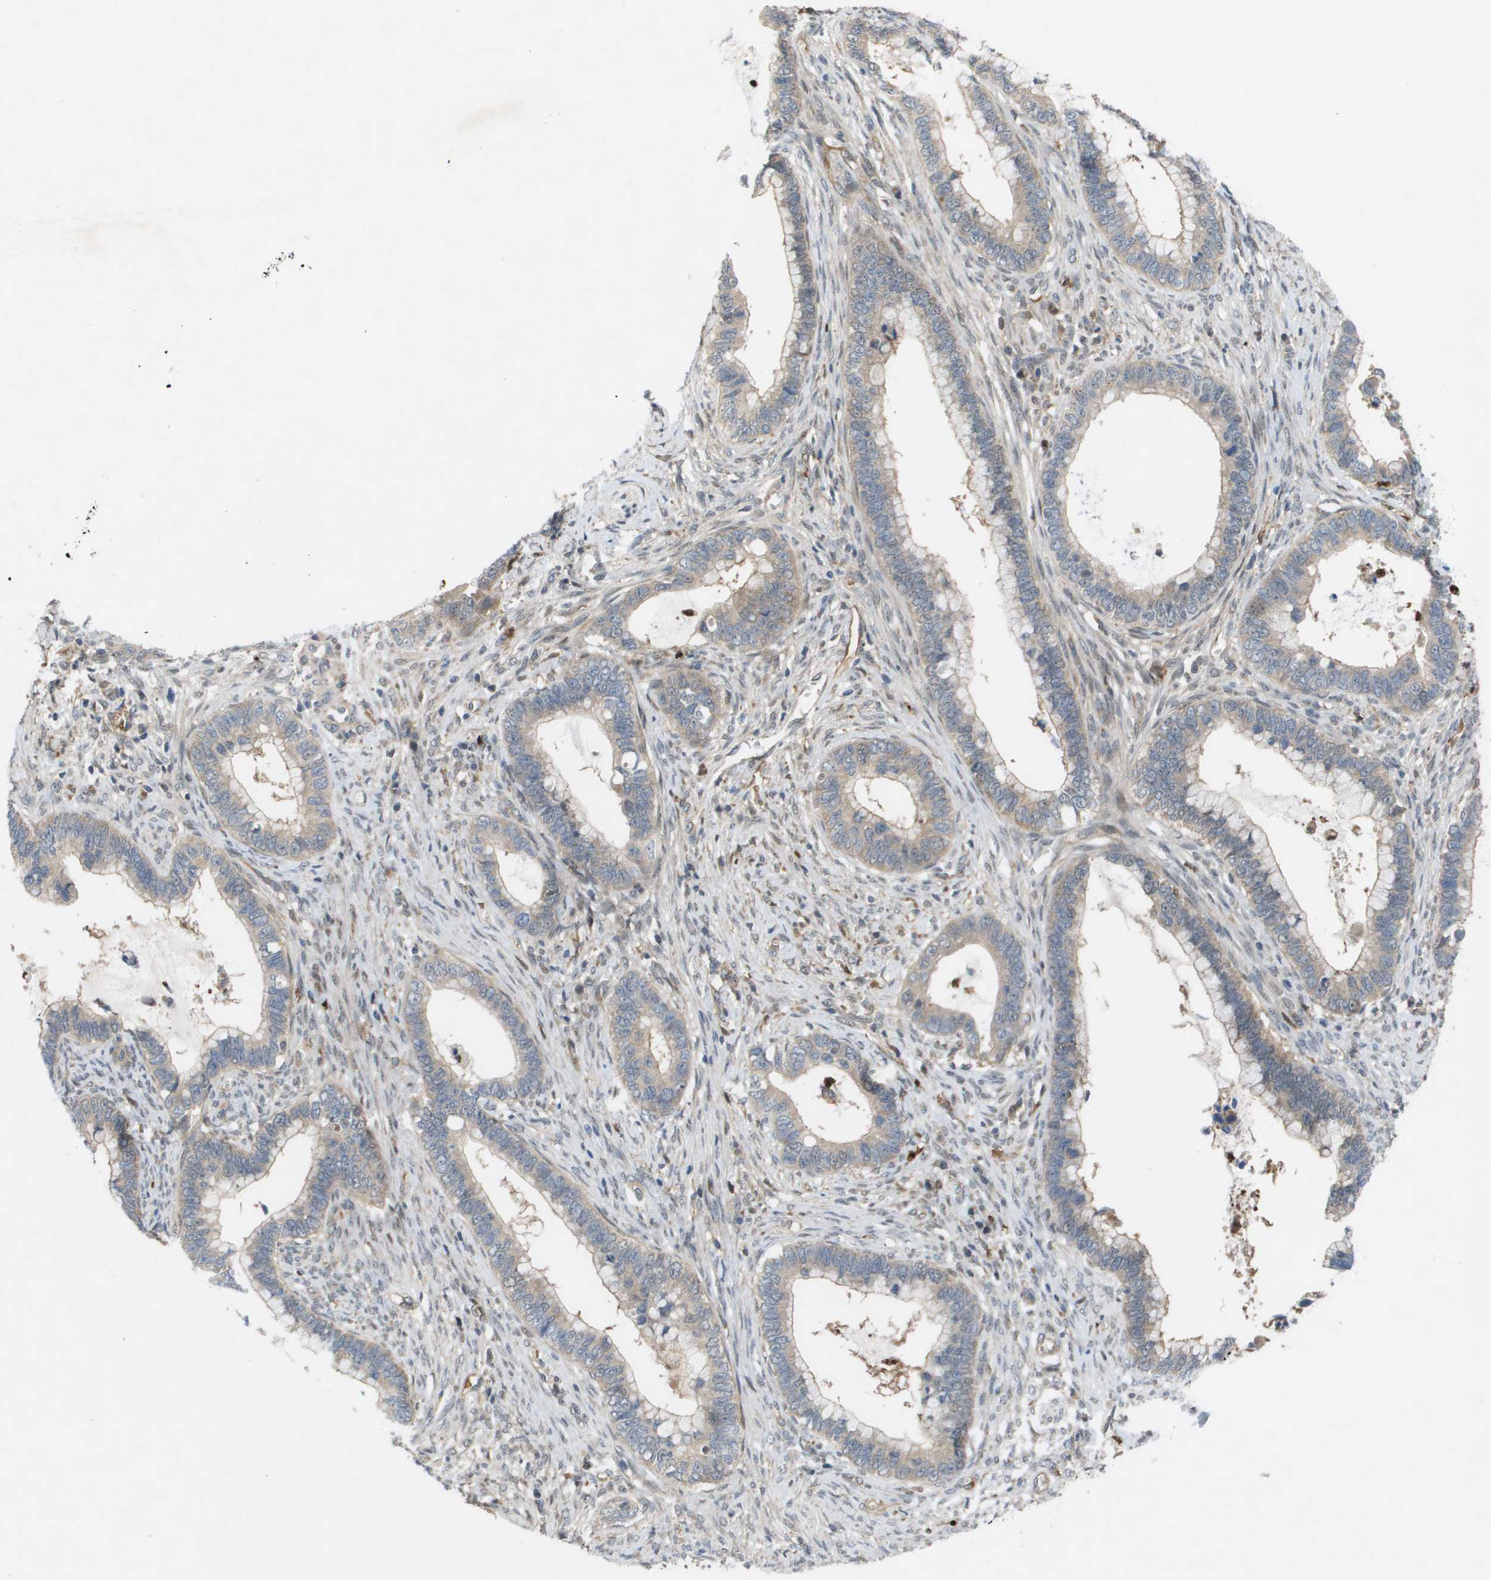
{"staining": {"intensity": "weak", "quantity": "<25%", "location": "cytoplasmic/membranous"}, "tissue": "cervical cancer", "cell_type": "Tumor cells", "image_type": "cancer", "snomed": [{"axis": "morphology", "description": "Adenocarcinoma, NOS"}, {"axis": "topography", "description": "Cervix"}], "caption": "Tumor cells are negative for protein expression in human cervical adenocarcinoma.", "gene": "PALD1", "patient": {"sex": "female", "age": 44}}